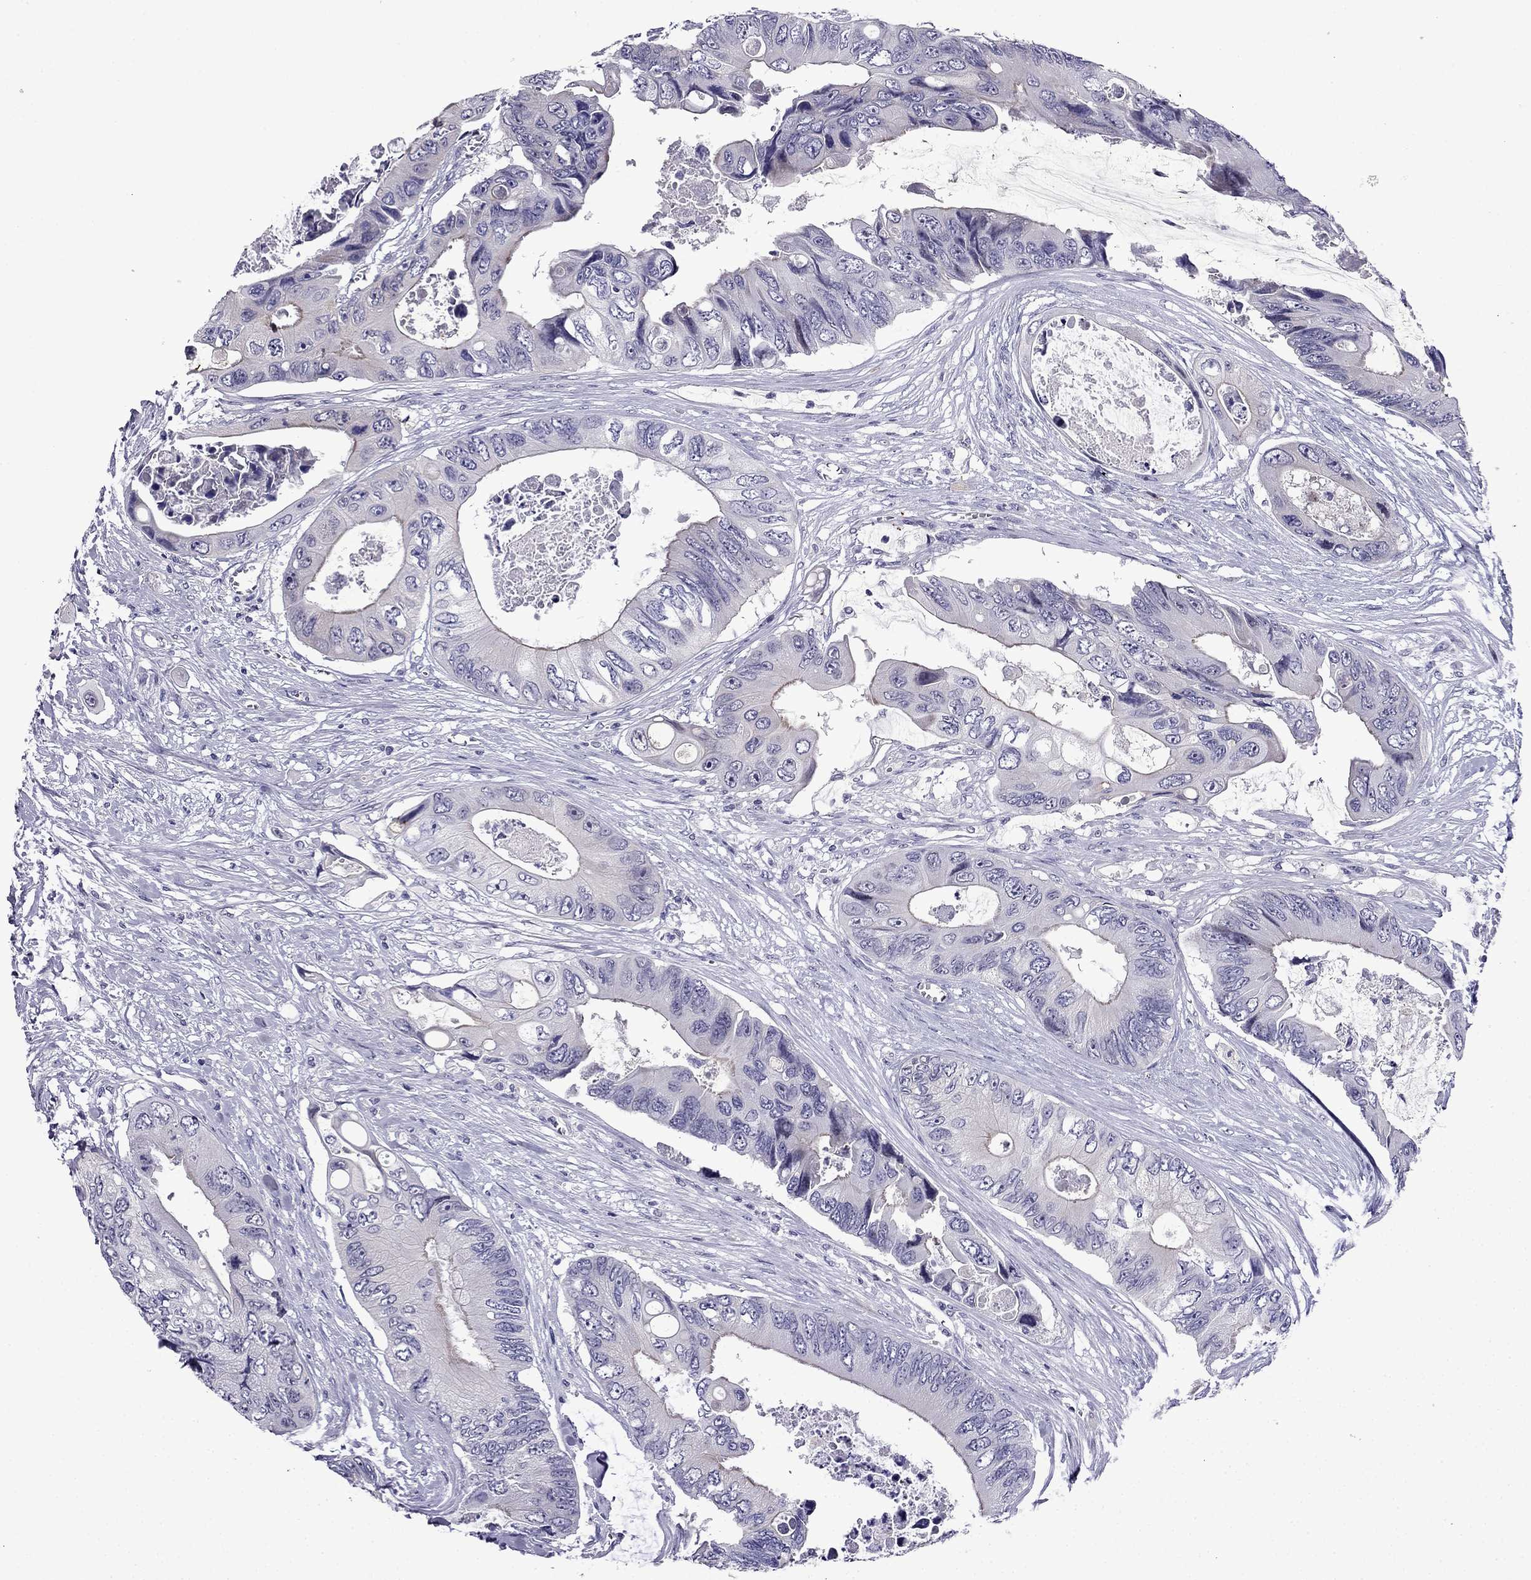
{"staining": {"intensity": "negative", "quantity": "none", "location": "none"}, "tissue": "colorectal cancer", "cell_type": "Tumor cells", "image_type": "cancer", "snomed": [{"axis": "morphology", "description": "Adenocarcinoma, NOS"}, {"axis": "topography", "description": "Rectum"}], "caption": "Tumor cells are negative for brown protein staining in colorectal adenocarcinoma.", "gene": "POM121L12", "patient": {"sex": "male", "age": 63}}